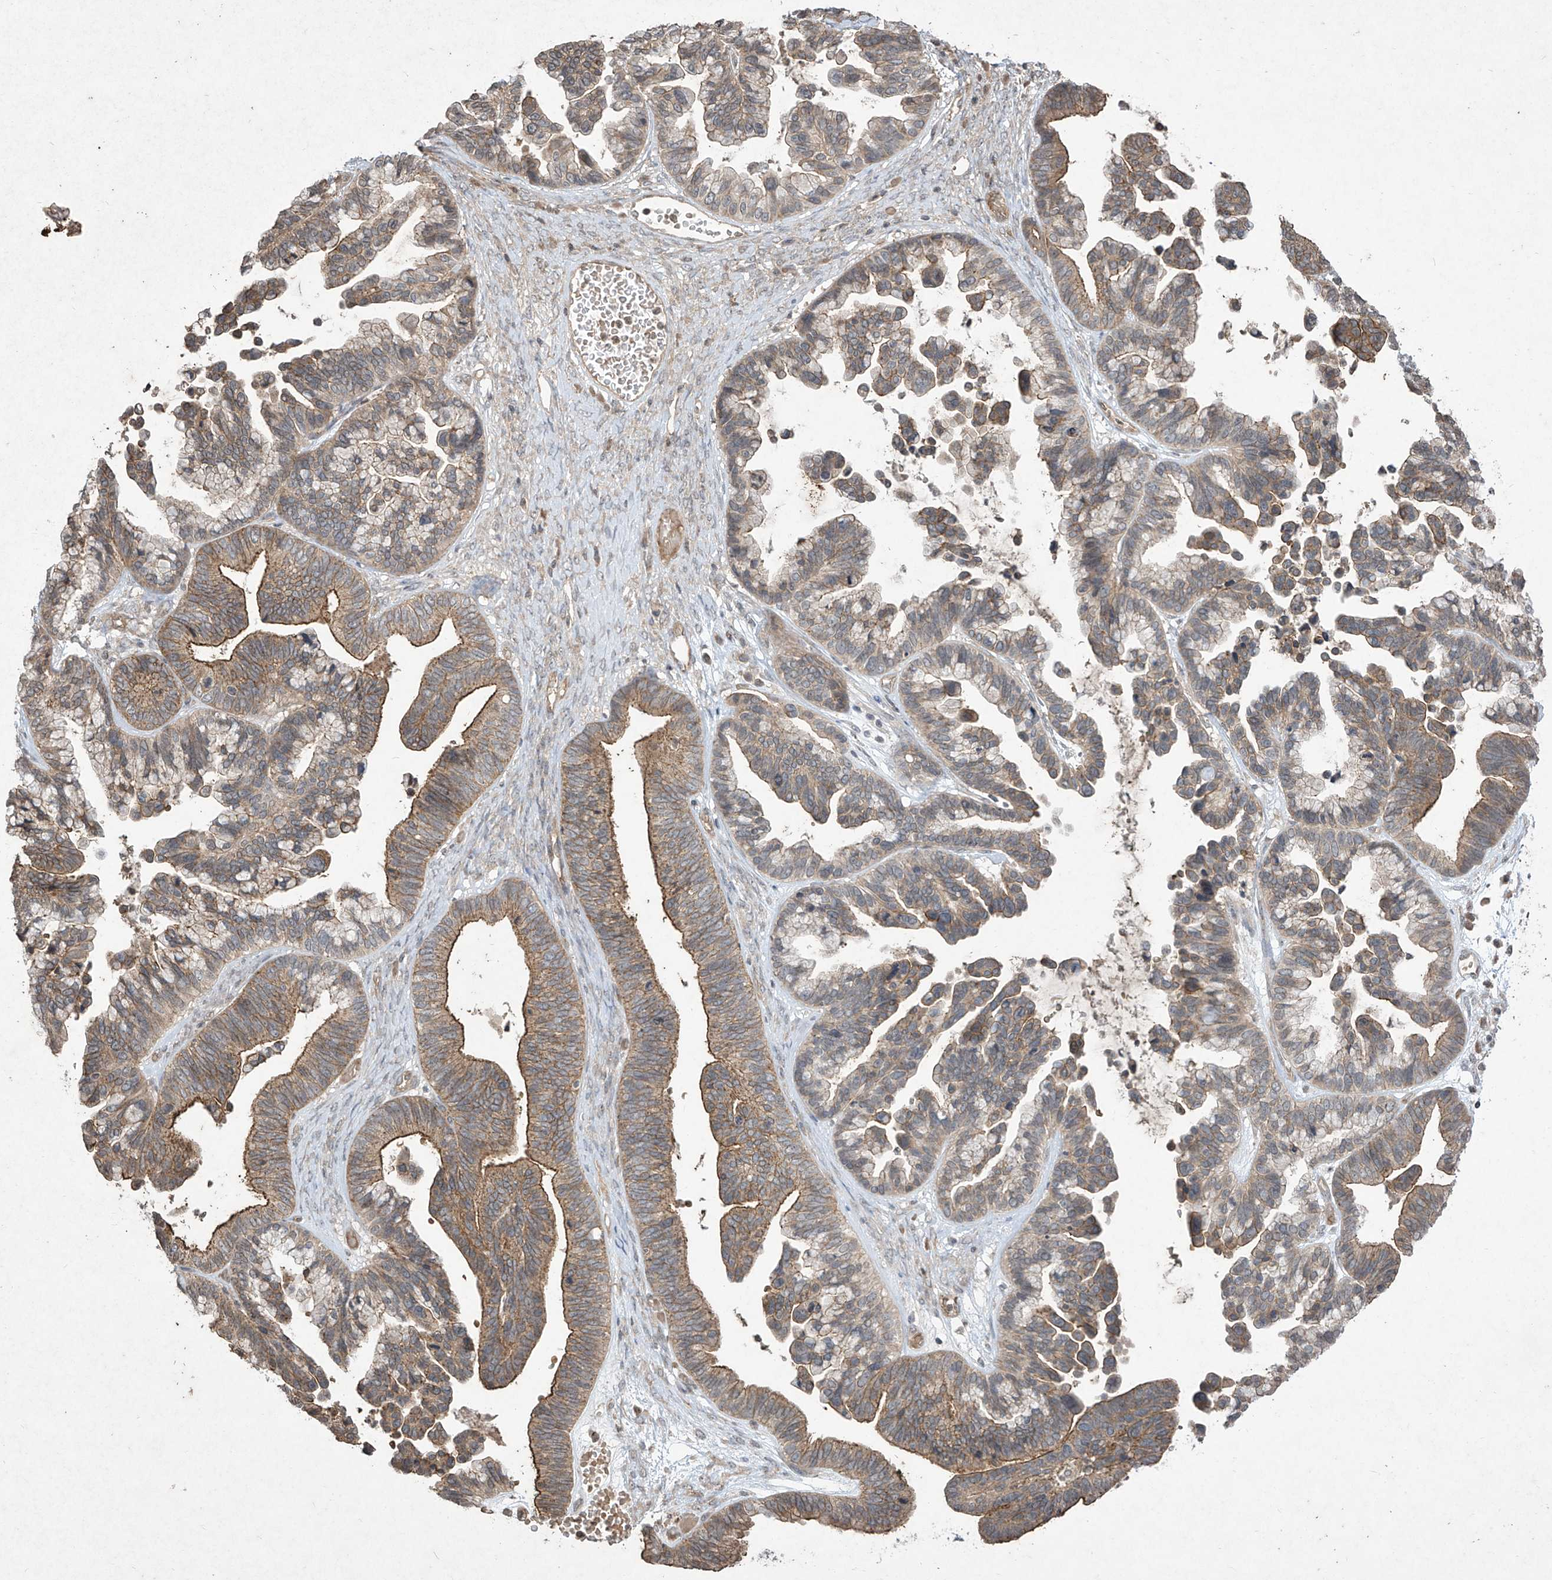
{"staining": {"intensity": "moderate", "quantity": ">75%", "location": "cytoplasmic/membranous"}, "tissue": "ovarian cancer", "cell_type": "Tumor cells", "image_type": "cancer", "snomed": [{"axis": "morphology", "description": "Cystadenocarcinoma, serous, NOS"}, {"axis": "topography", "description": "Ovary"}], "caption": "This image exhibits immunohistochemistry (IHC) staining of ovarian serous cystadenocarcinoma, with medium moderate cytoplasmic/membranous positivity in approximately >75% of tumor cells.", "gene": "MATN2", "patient": {"sex": "female", "age": 56}}